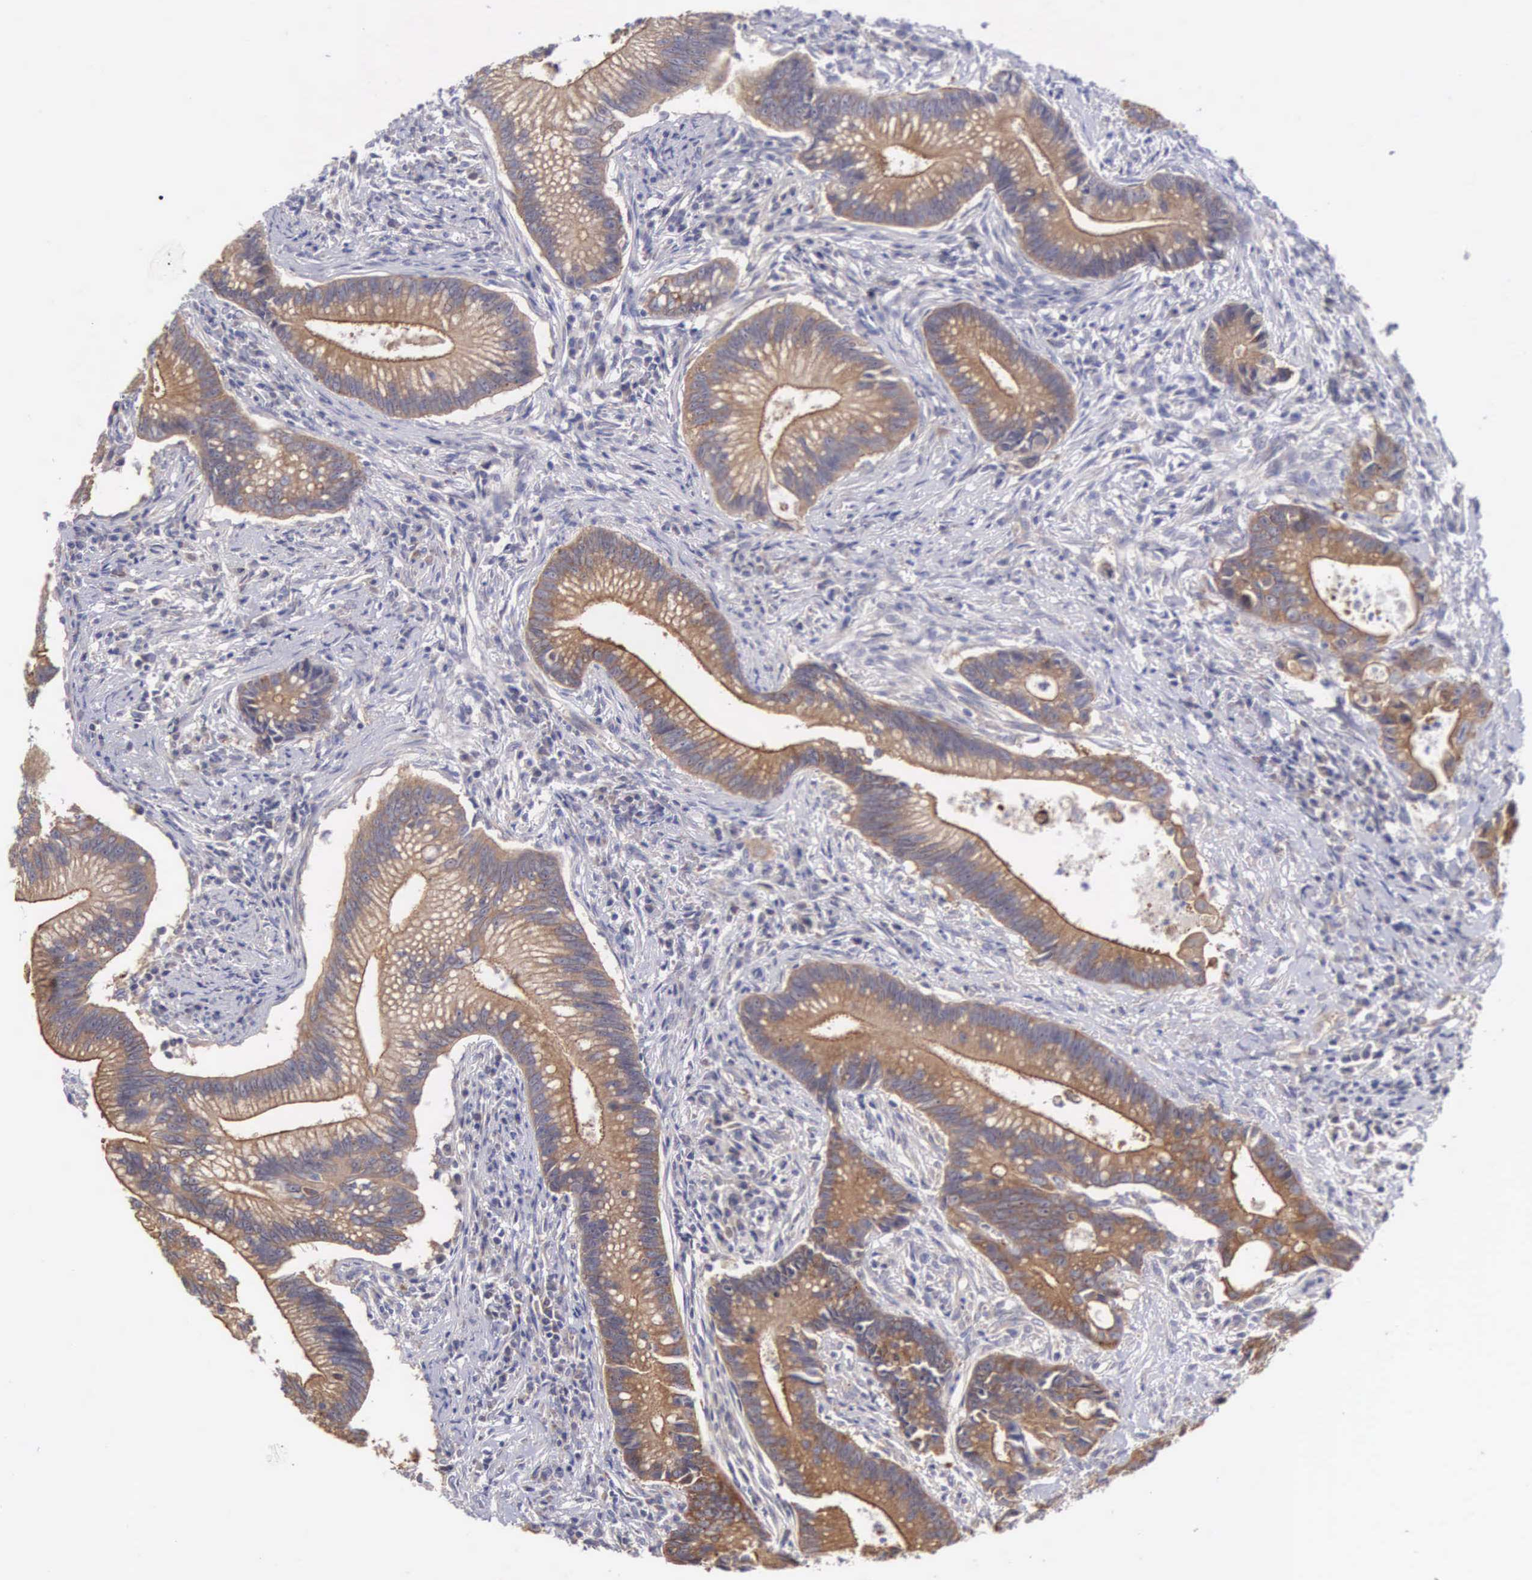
{"staining": {"intensity": "strong", "quantity": ">75%", "location": "cytoplasmic/membranous"}, "tissue": "colorectal cancer", "cell_type": "Tumor cells", "image_type": "cancer", "snomed": [{"axis": "morphology", "description": "Adenocarcinoma, NOS"}, {"axis": "topography", "description": "Rectum"}], "caption": "Immunohistochemistry of colorectal cancer (adenocarcinoma) displays high levels of strong cytoplasmic/membranous positivity in approximately >75% of tumor cells.", "gene": "TXLNG", "patient": {"sex": "female", "age": 81}}